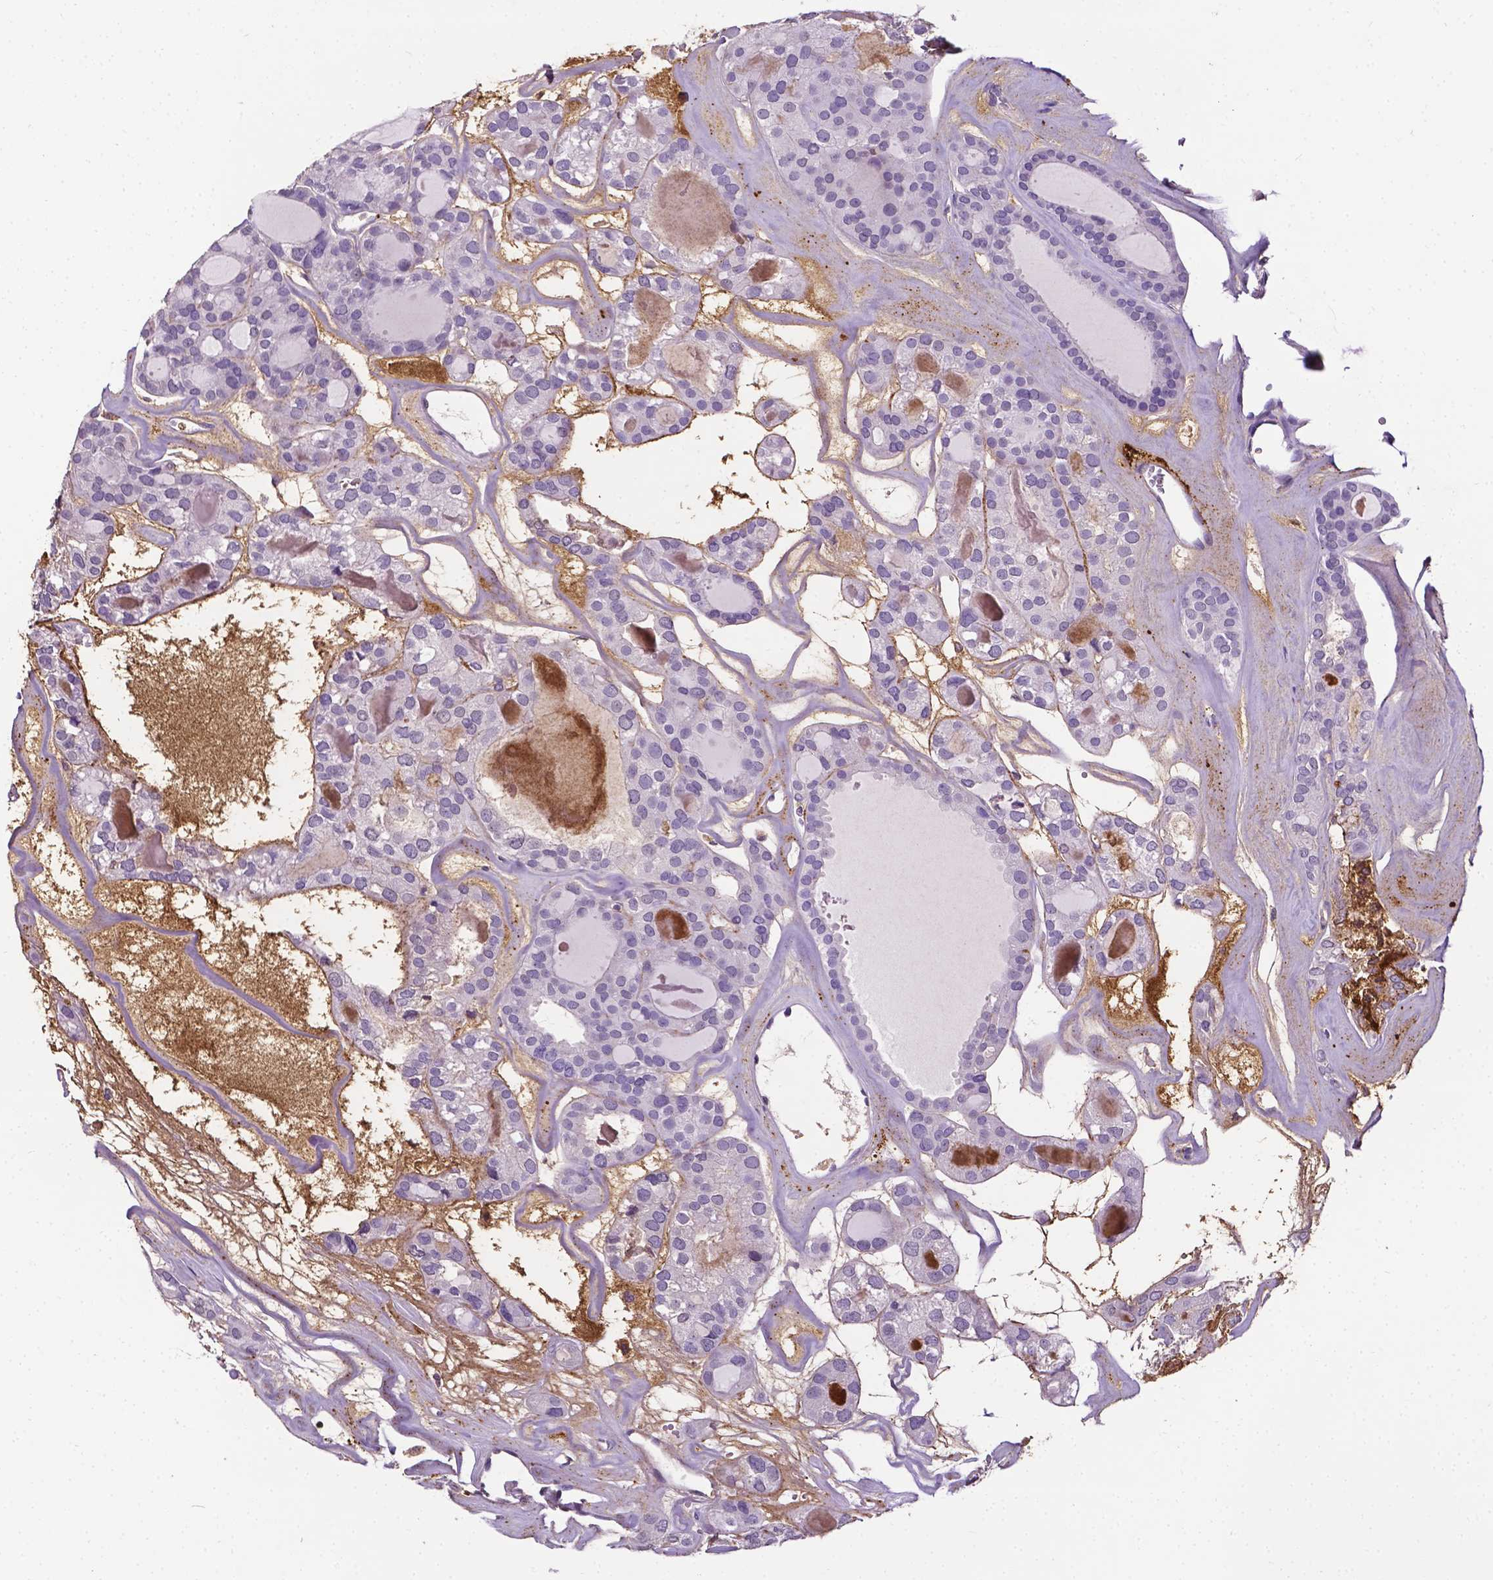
{"staining": {"intensity": "negative", "quantity": "none", "location": "none"}, "tissue": "thyroid cancer", "cell_type": "Tumor cells", "image_type": "cancer", "snomed": [{"axis": "morphology", "description": "Follicular adenoma carcinoma, NOS"}, {"axis": "topography", "description": "Thyroid gland"}], "caption": "The immunohistochemistry (IHC) histopathology image has no significant staining in tumor cells of thyroid cancer (follicular adenoma carcinoma) tissue. Nuclei are stained in blue.", "gene": "APOE", "patient": {"sex": "male", "age": 75}}